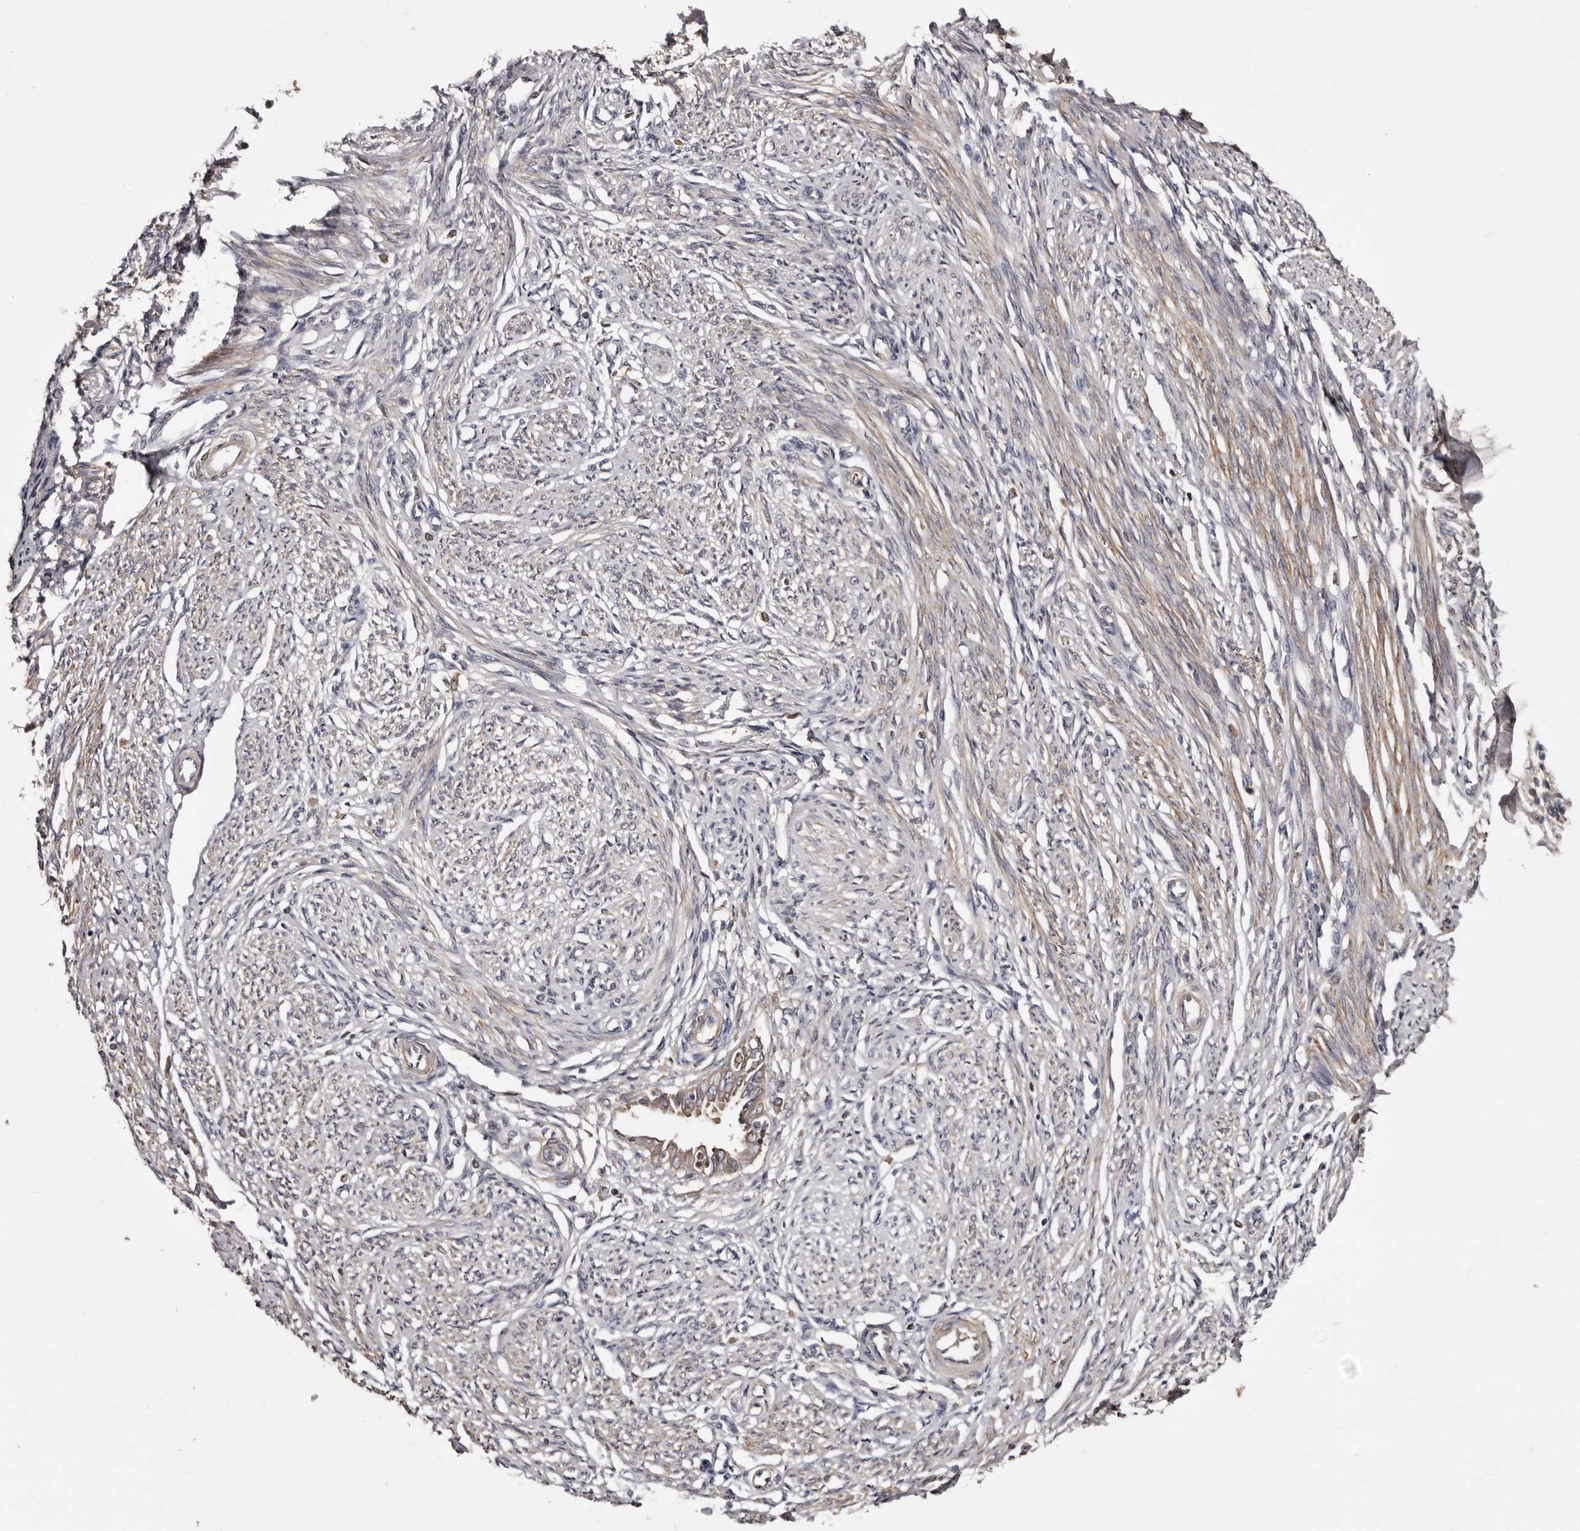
{"staining": {"intensity": "weak", "quantity": "25%-75%", "location": "cytoplasmic/membranous"}, "tissue": "endometrium", "cell_type": "Cells in endometrial stroma", "image_type": "normal", "snomed": [{"axis": "morphology", "description": "Normal tissue, NOS"}, {"axis": "topography", "description": "Endometrium"}], "caption": "A brown stain labels weak cytoplasmic/membranous expression of a protein in cells in endometrial stroma of unremarkable human endometrium.", "gene": "CYP1B1", "patient": {"sex": "female", "age": 56}}